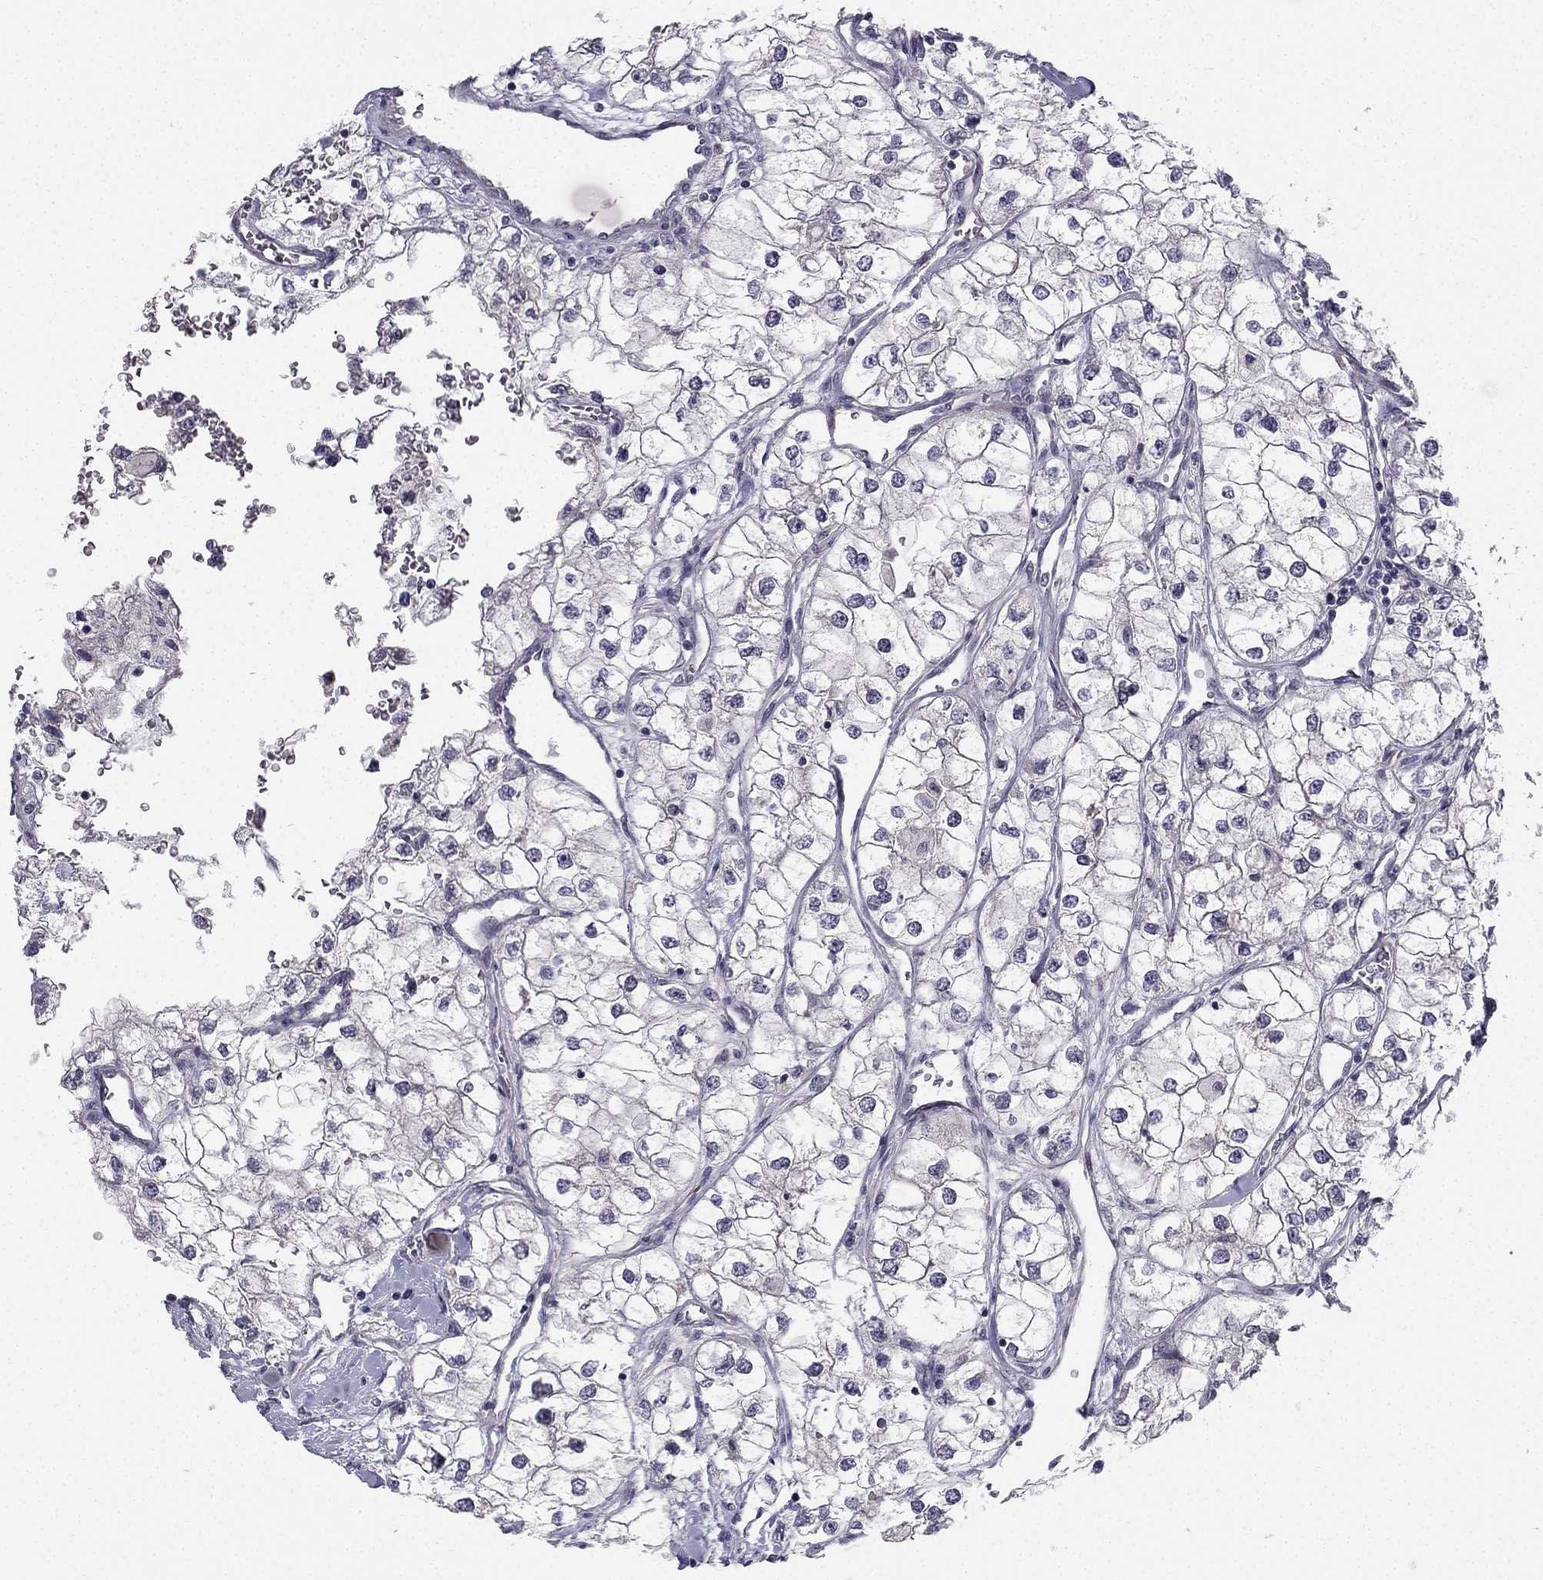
{"staining": {"intensity": "negative", "quantity": "none", "location": "none"}, "tissue": "renal cancer", "cell_type": "Tumor cells", "image_type": "cancer", "snomed": [{"axis": "morphology", "description": "Adenocarcinoma, NOS"}, {"axis": "topography", "description": "Kidney"}], "caption": "The histopathology image reveals no staining of tumor cells in adenocarcinoma (renal).", "gene": "CHST8", "patient": {"sex": "male", "age": 59}}